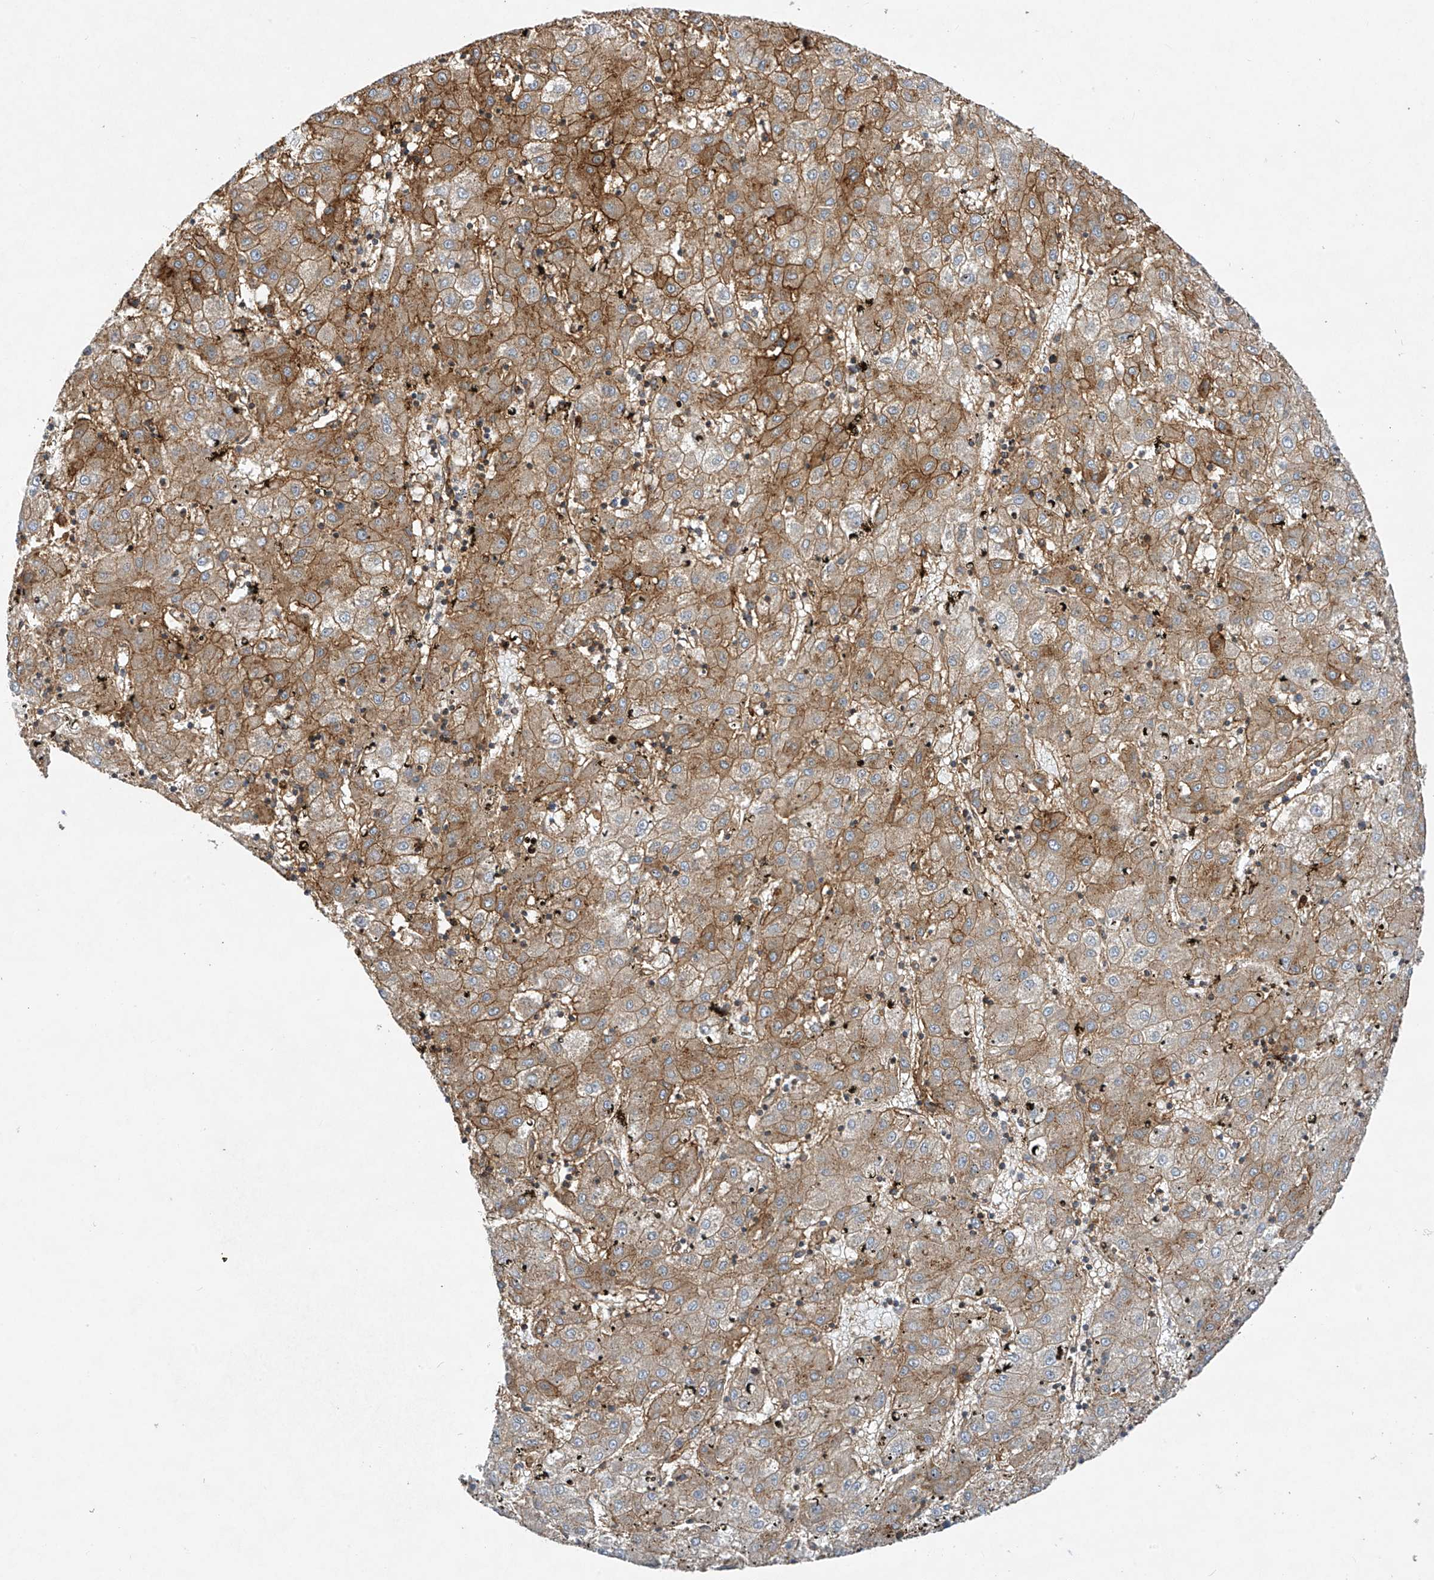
{"staining": {"intensity": "strong", "quantity": "25%-75%", "location": "cytoplasmic/membranous"}, "tissue": "liver cancer", "cell_type": "Tumor cells", "image_type": "cancer", "snomed": [{"axis": "morphology", "description": "Carcinoma, Hepatocellular, NOS"}, {"axis": "topography", "description": "Liver"}], "caption": "Protein staining shows strong cytoplasmic/membranous staining in about 25%-75% of tumor cells in liver hepatocellular carcinoma.", "gene": "HLA-E", "patient": {"sex": "male", "age": 72}}